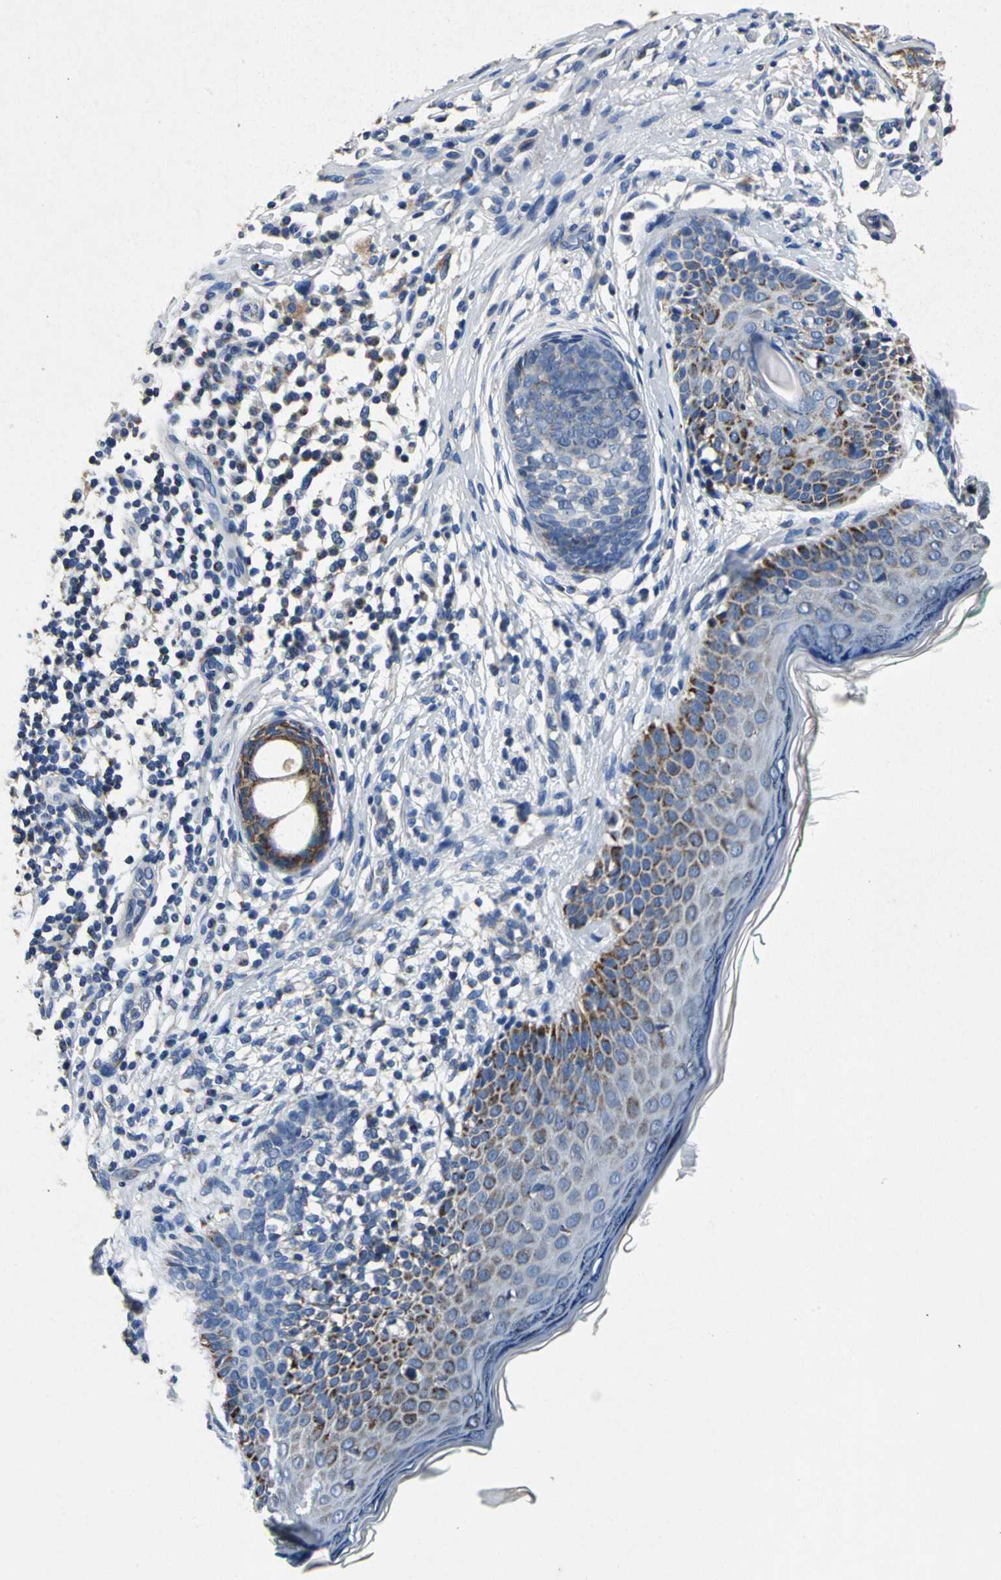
{"staining": {"intensity": "weak", "quantity": "<25%", "location": "cytoplasmic/membranous"}, "tissue": "skin cancer", "cell_type": "Tumor cells", "image_type": "cancer", "snomed": [{"axis": "morphology", "description": "Normal tissue, NOS"}, {"axis": "morphology", "description": "Basal cell carcinoma"}, {"axis": "topography", "description": "Skin"}], "caption": "A micrograph of human skin cancer is negative for staining in tumor cells. (DAB IHC, high magnification).", "gene": "IFI6", "patient": {"sex": "male", "age": 76}}